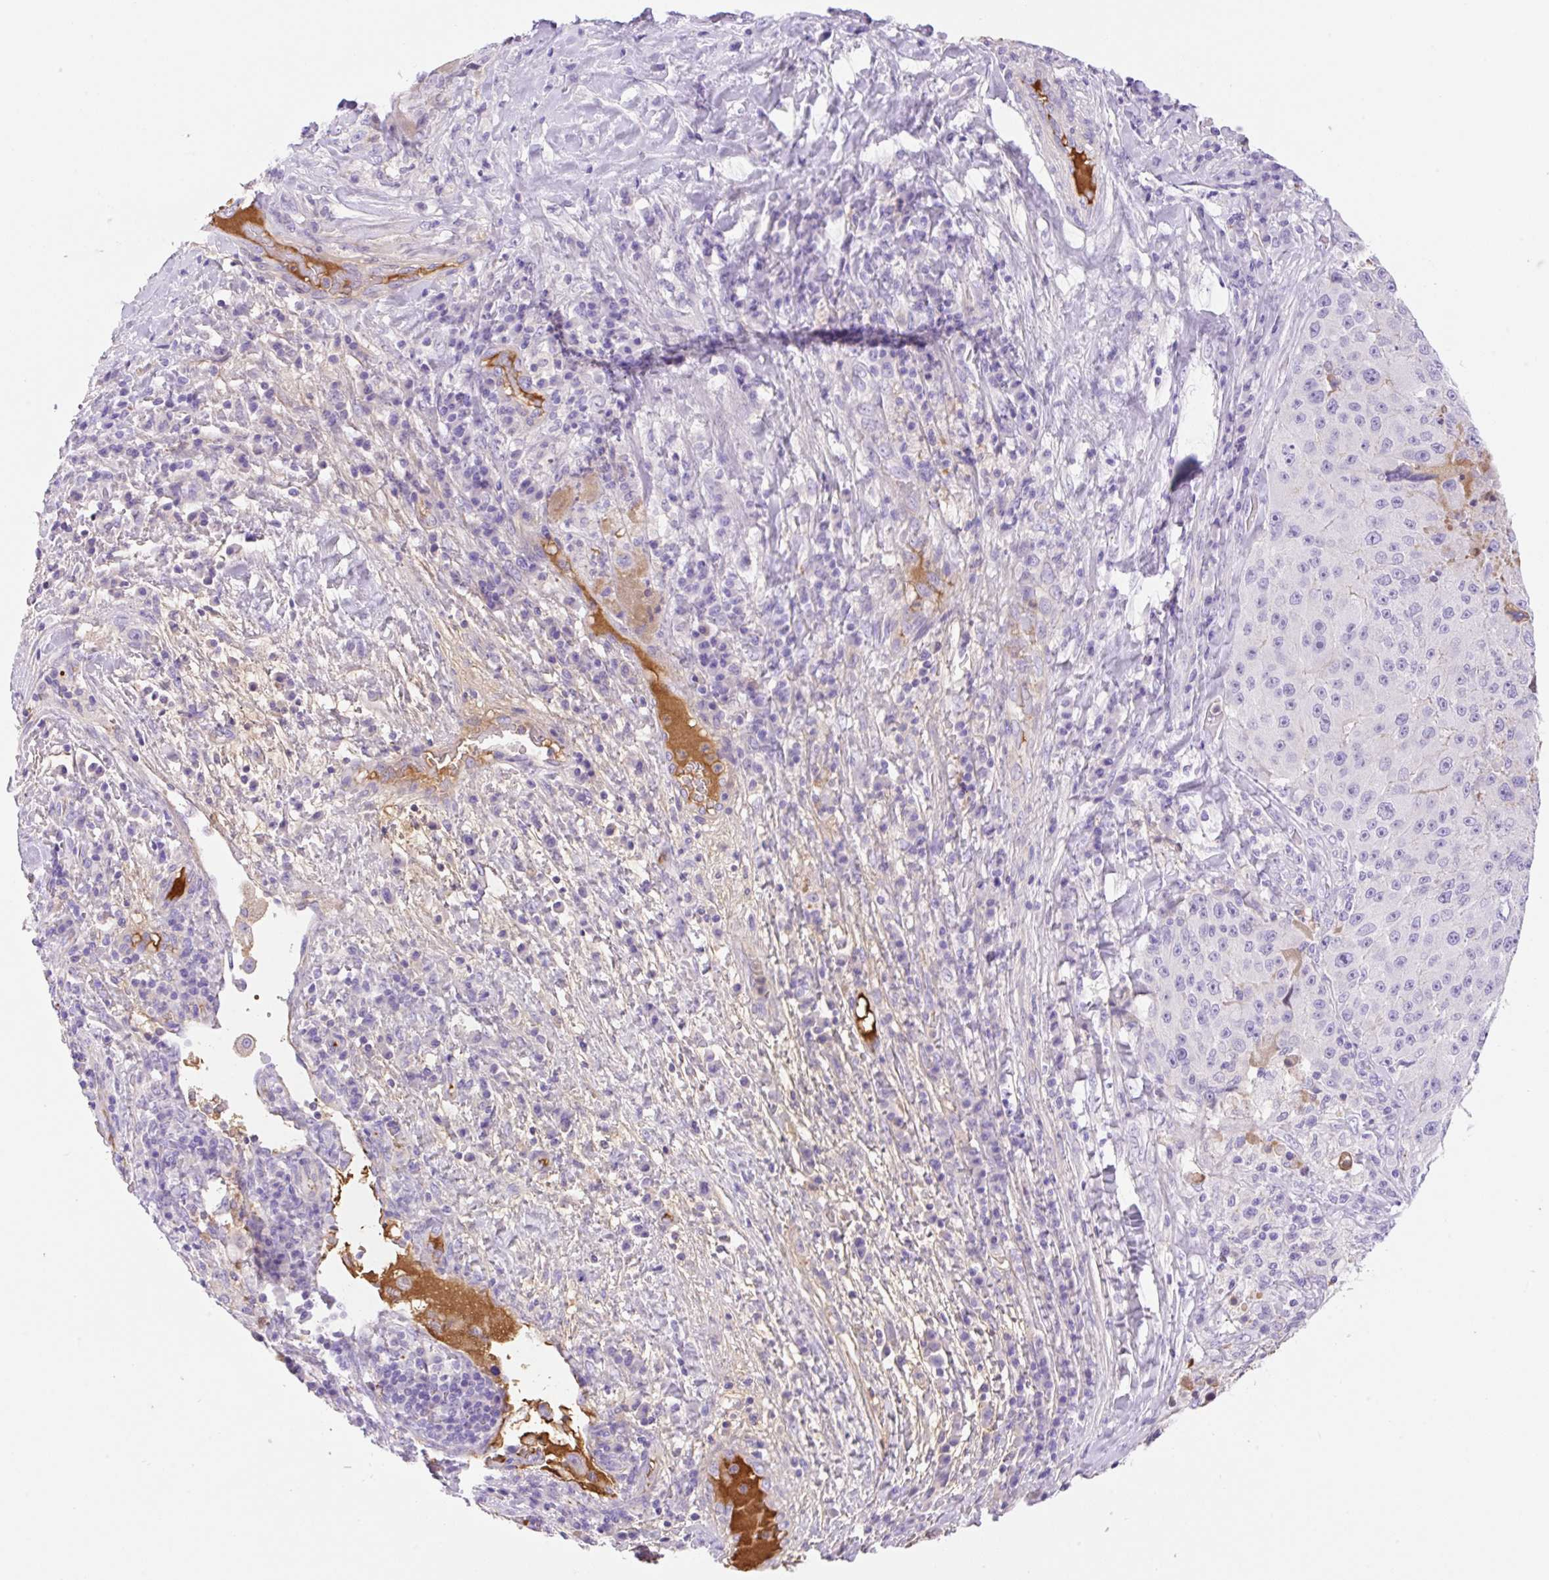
{"staining": {"intensity": "weak", "quantity": "<25%", "location": "nuclear"}, "tissue": "melanoma", "cell_type": "Tumor cells", "image_type": "cancer", "snomed": [{"axis": "morphology", "description": "Malignant melanoma, Metastatic site"}, {"axis": "topography", "description": "Lymph node"}], "caption": "Melanoma stained for a protein using immunohistochemistry reveals no positivity tumor cells.", "gene": "TDRD15", "patient": {"sex": "male", "age": 62}}